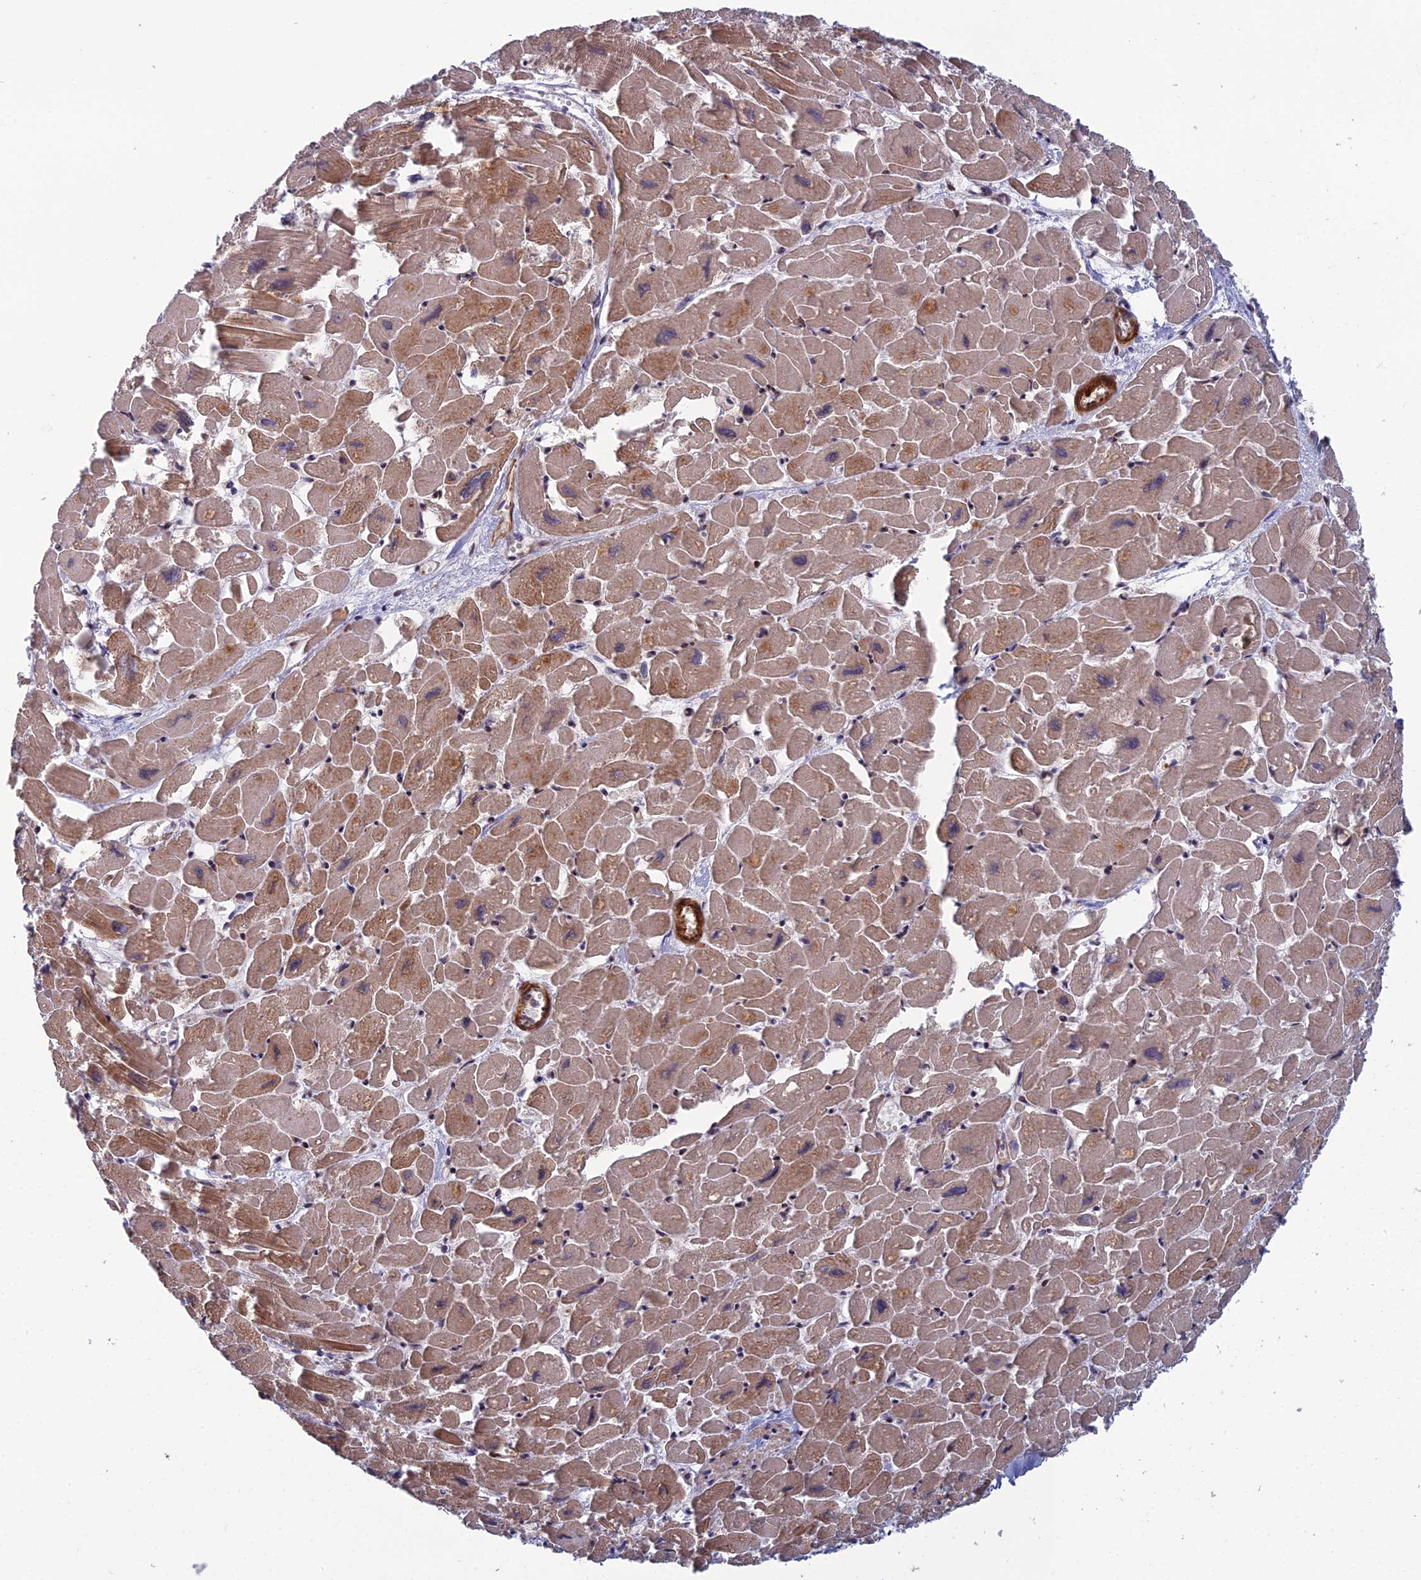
{"staining": {"intensity": "moderate", "quantity": ">75%", "location": "cytoplasmic/membranous"}, "tissue": "heart muscle", "cell_type": "Cardiomyocytes", "image_type": "normal", "snomed": [{"axis": "morphology", "description": "Normal tissue, NOS"}, {"axis": "topography", "description": "Heart"}], "caption": "The histopathology image exhibits immunohistochemical staining of unremarkable heart muscle. There is moderate cytoplasmic/membranous positivity is seen in approximately >75% of cardiomyocytes.", "gene": "CCDC183", "patient": {"sex": "male", "age": 54}}